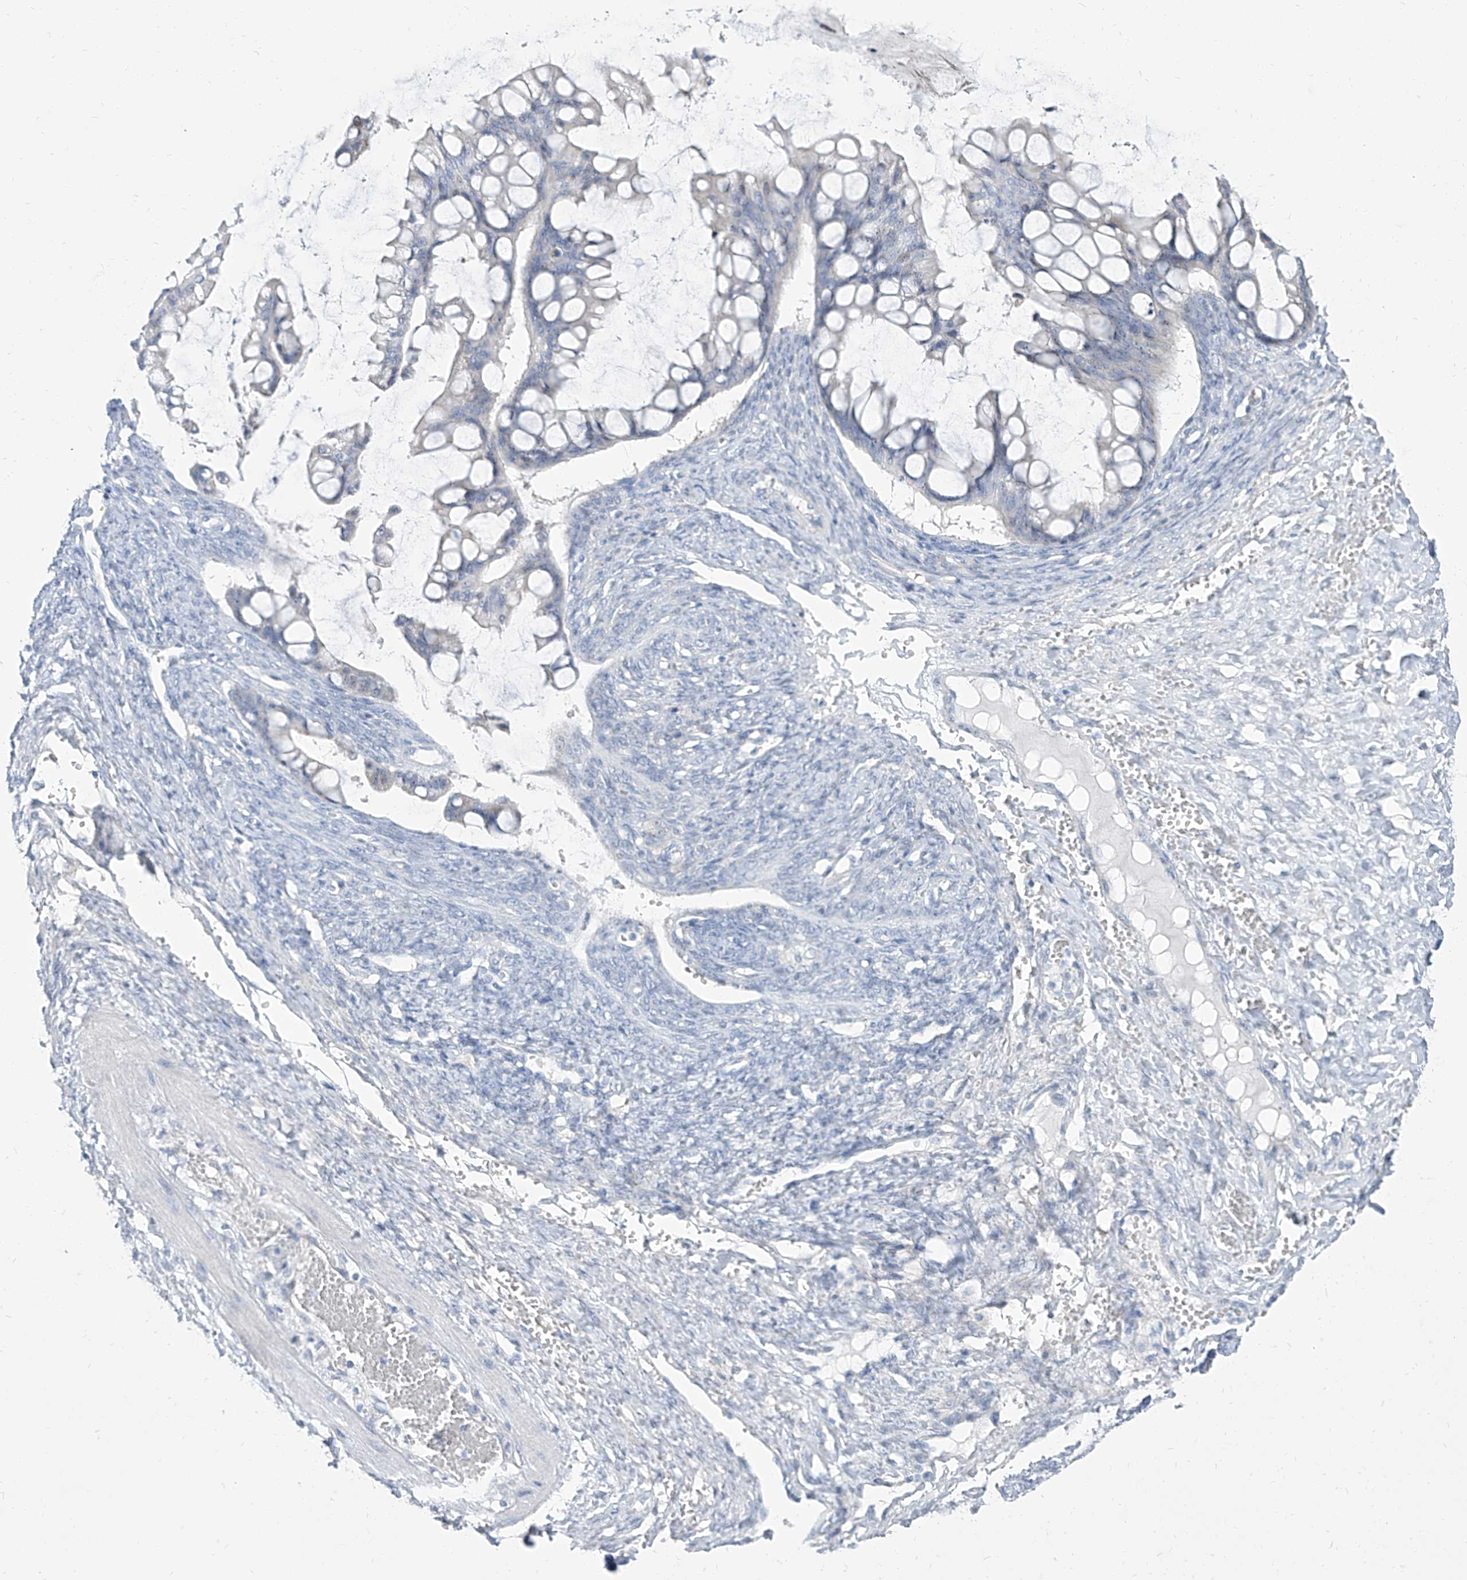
{"staining": {"intensity": "negative", "quantity": "none", "location": "none"}, "tissue": "ovarian cancer", "cell_type": "Tumor cells", "image_type": "cancer", "snomed": [{"axis": "morphology", "description": "Cystadenocarcinoma, mucinous, NOS"}, {"axis": "topography", "description": "Ovary"}], "caption": "Mucinous cystadenocarcinoma (ovarian) was stained to show a protein in brown. There is no significant positivity in tumor cells.", "gene": "TXLNB", "patient": {"sex": "female", "age": 73}}